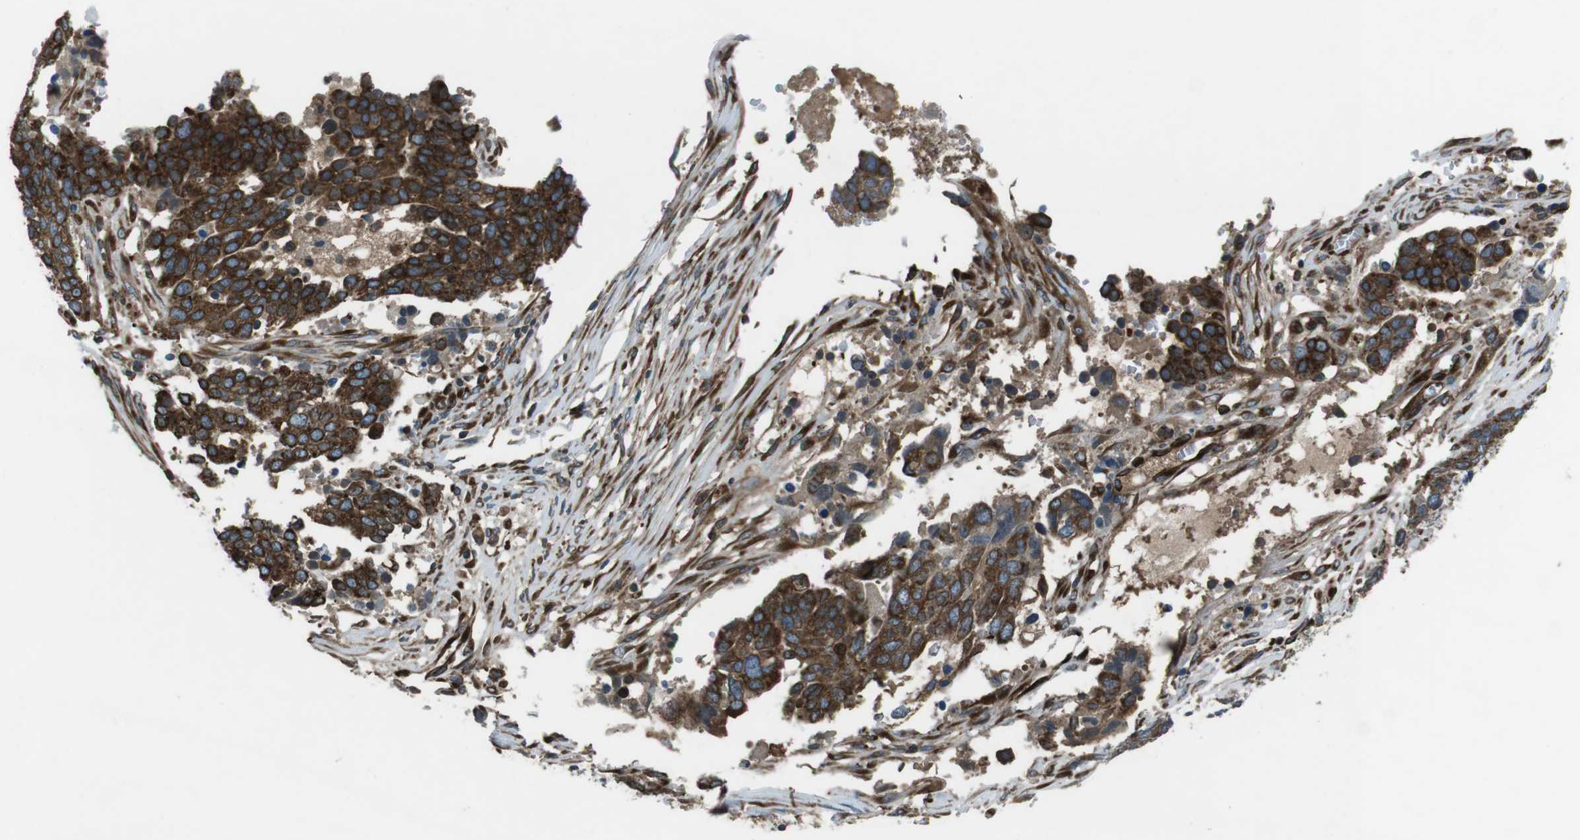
{"staining": {"intensity": "strong", "quantity": ">75%", "location": "cytoplasmic/membranous"}, "tissue": "ovarian cancer", "cell_type": "Tumor cells", "image_type": "cancer", "snomed": [{"axis": "morphology", "description": "Cystadenocarcinoma, serous, NOS"}, {"axis": "topography", "description": "Ovary"}], "caption": "A brown stain labels strong cytoplasmic/membranous staining of a protein in human ovarian cancer (serous cystadenocarcinoma) tumor cells.", "gene": "KTN1", "patient": {"sex": "female", "age": 44}}